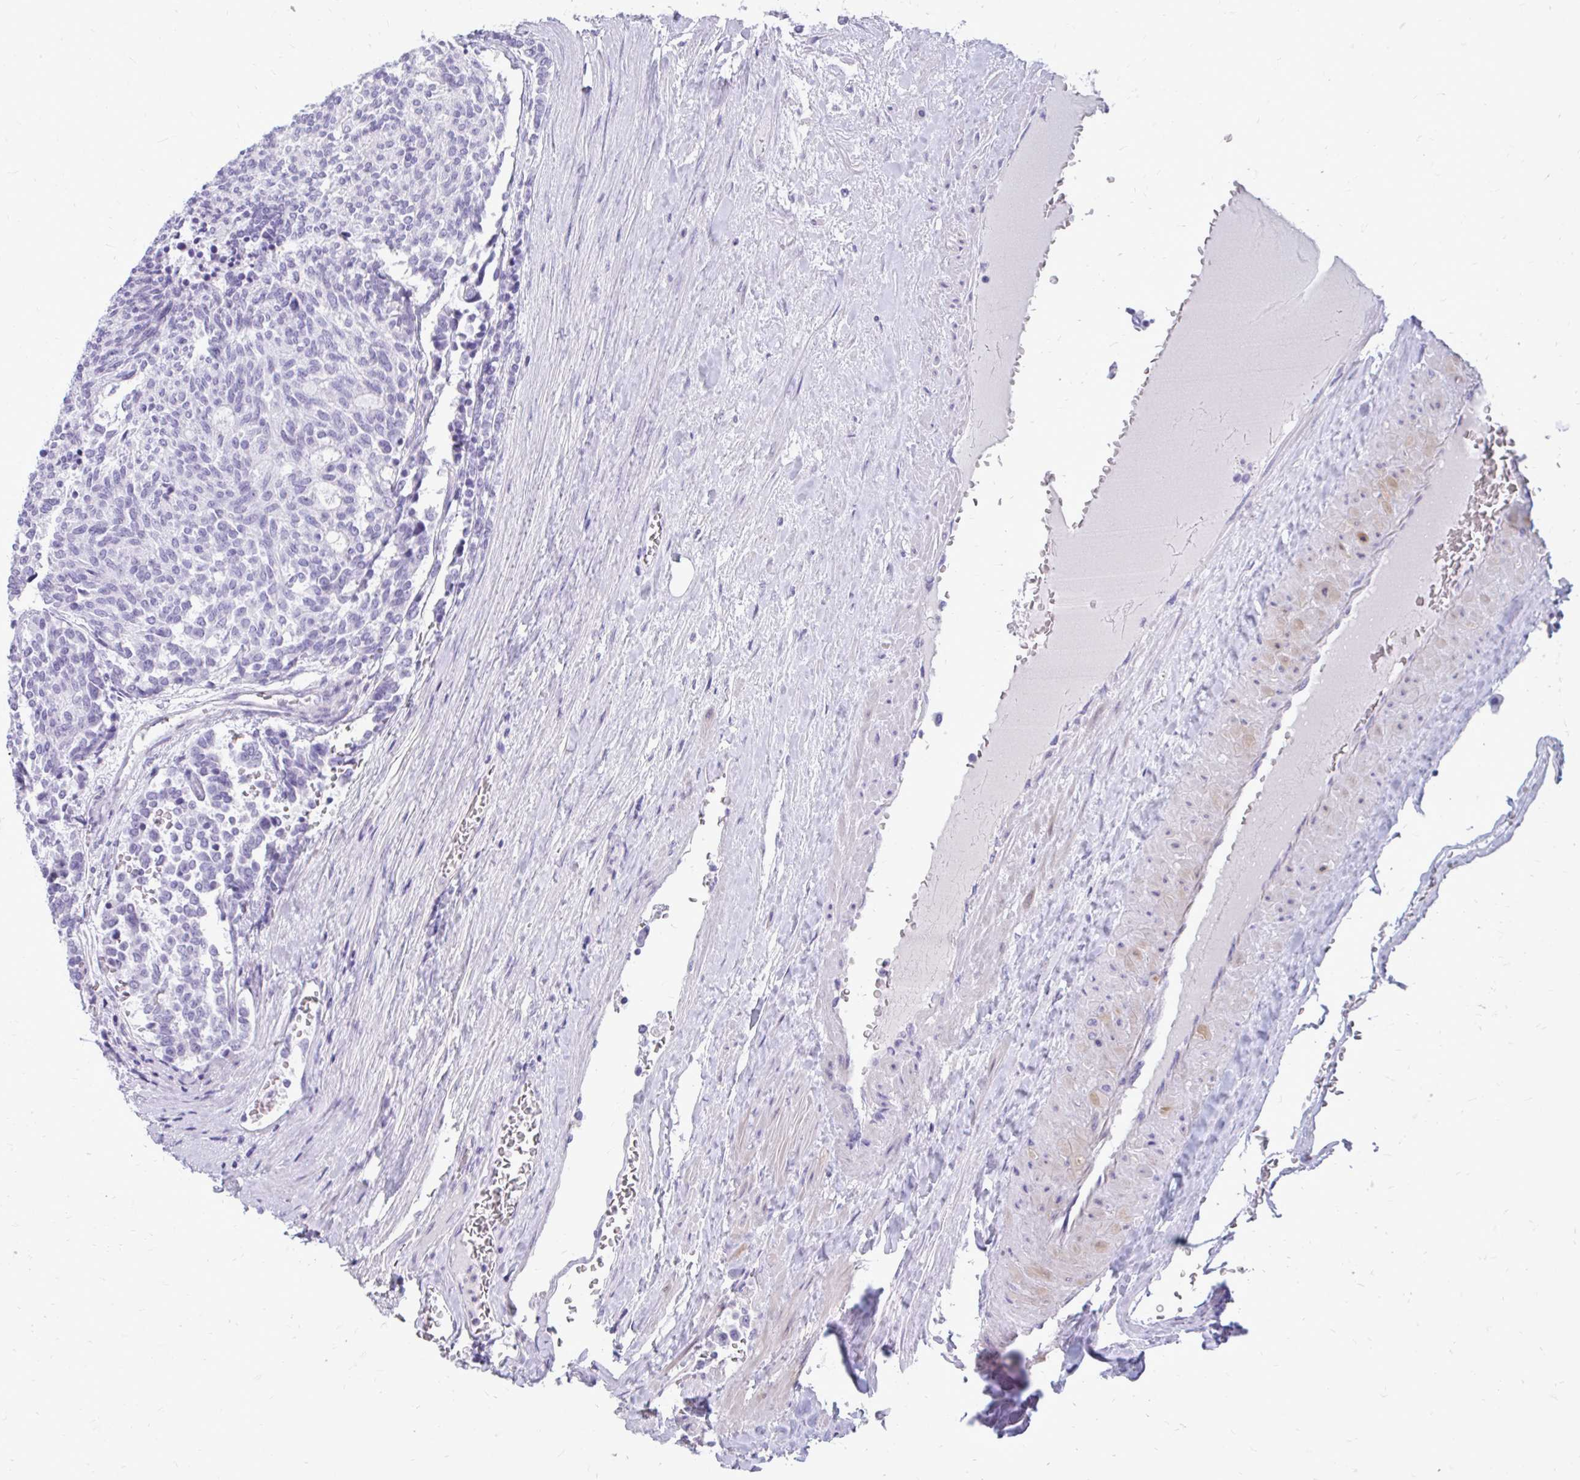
{"staining": {"intensity": "negative", "quantity": "none", "location": "none"}, "tissue": "carcinoid", "cell_type": "Tumor cells", "image_type": "cancer", "snomed": [{"axis": "morphology", "description": "Carcinoid, malignant, NOS"}, {"axis": "topography", "description": "Pancreas"}], "caption": "Immunohistochemistry of human carcinoid displays no positivity in tumor cells.", "gene": "FABP3", "patient": {"sex": "female", "age": 54}}